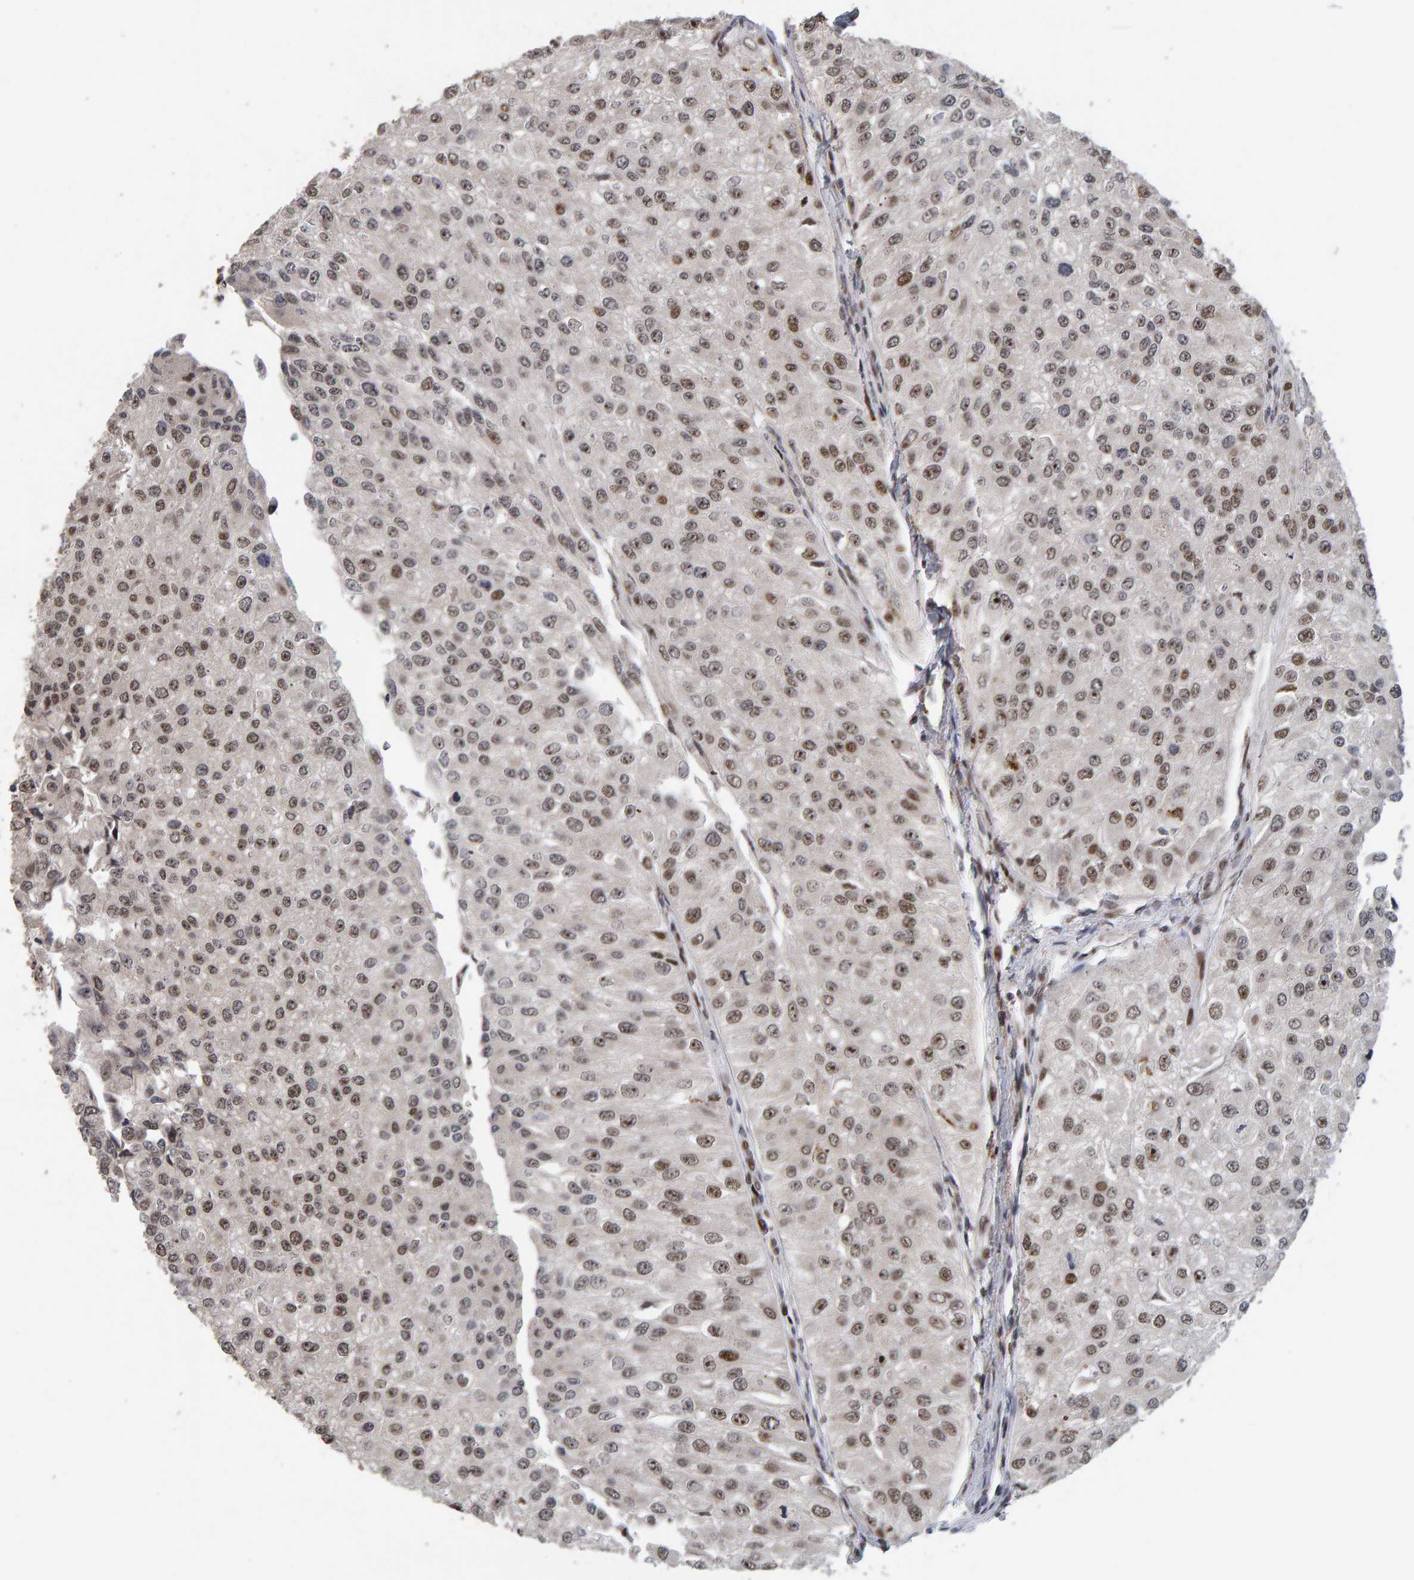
{"staining": {"intensity": "moderate", "quantity": "25%-75%", "location": "nuclear"}, "tissue": "urothelial cancer", "cell_type": "Tumor cells", "image_type": "cancer", "snomed": [{"axis": "morphology", "description": "Urothelial carcinoma, High grade"}, {"axis": "topography", "description": "Kidney"}, {"axis": "topography", "description": "Urinary bladder"}], "caption": "Urothelial cancer was stained to show a protein in brown. There is medium levels of moderate nuclear staining in approximately 25%-75% of tumor cells.", "gene": "CHD4", "patient": {"sex": "male", "age": 77}}